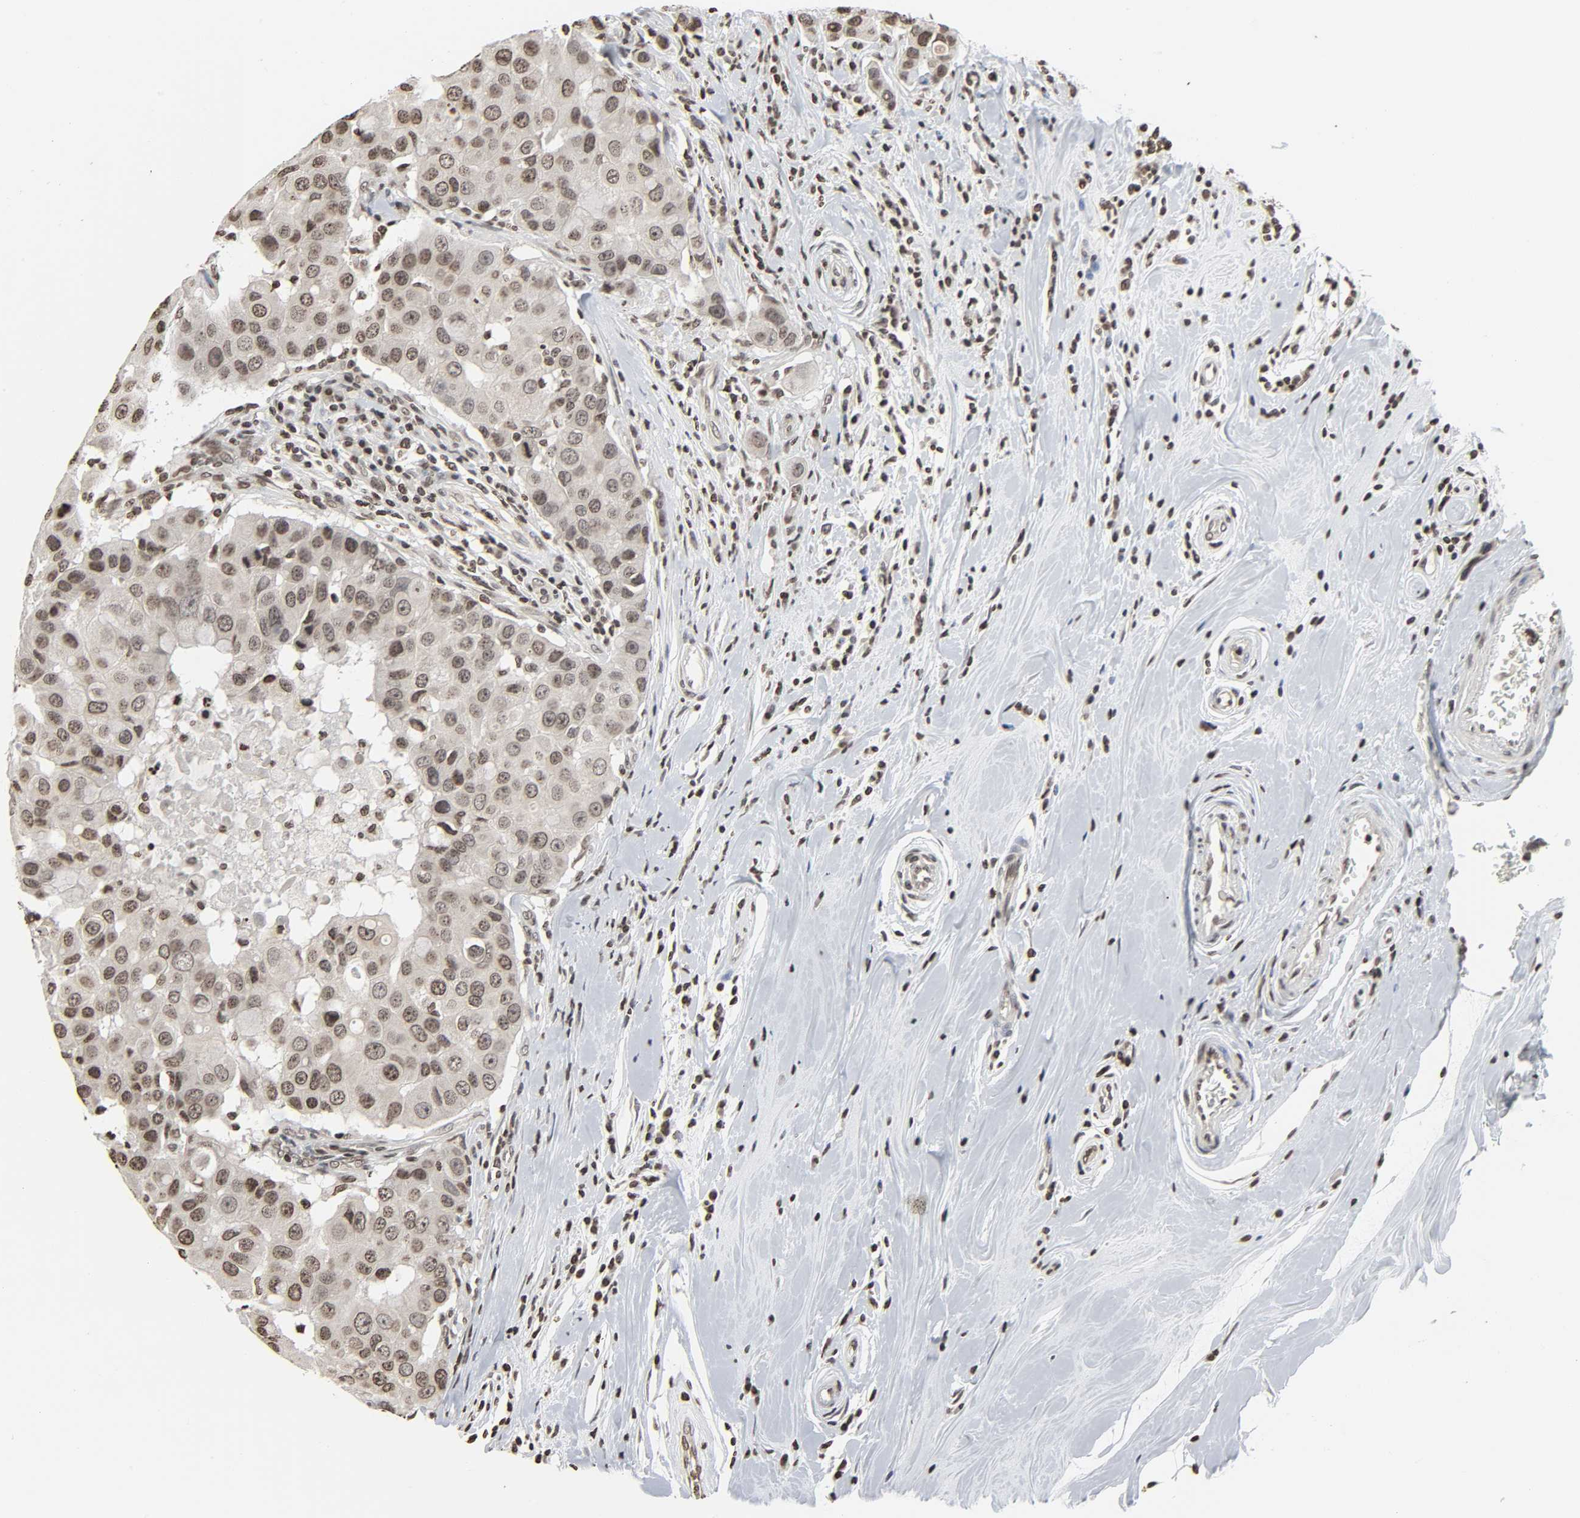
{"staining": {"intensity": "moderate", "quantity": ">75%", "location": "nuclear"}, "tissue": "breast cancer", "cell_type": "Tumor cells", "image_type": "cancer", "snomed": [{"axis": "morphology", "description": "Duct carcinoma"}, {"axis": "topography", "description": "Breast"}], "caption": "Immunohistochemical staining of human breast intraductal carcinoma exhibits moderate nuclear protein positivity in about >75% of tumor cells.", "gene": "ELAVL1", "patient": {"sex": "female", "age": 27}}